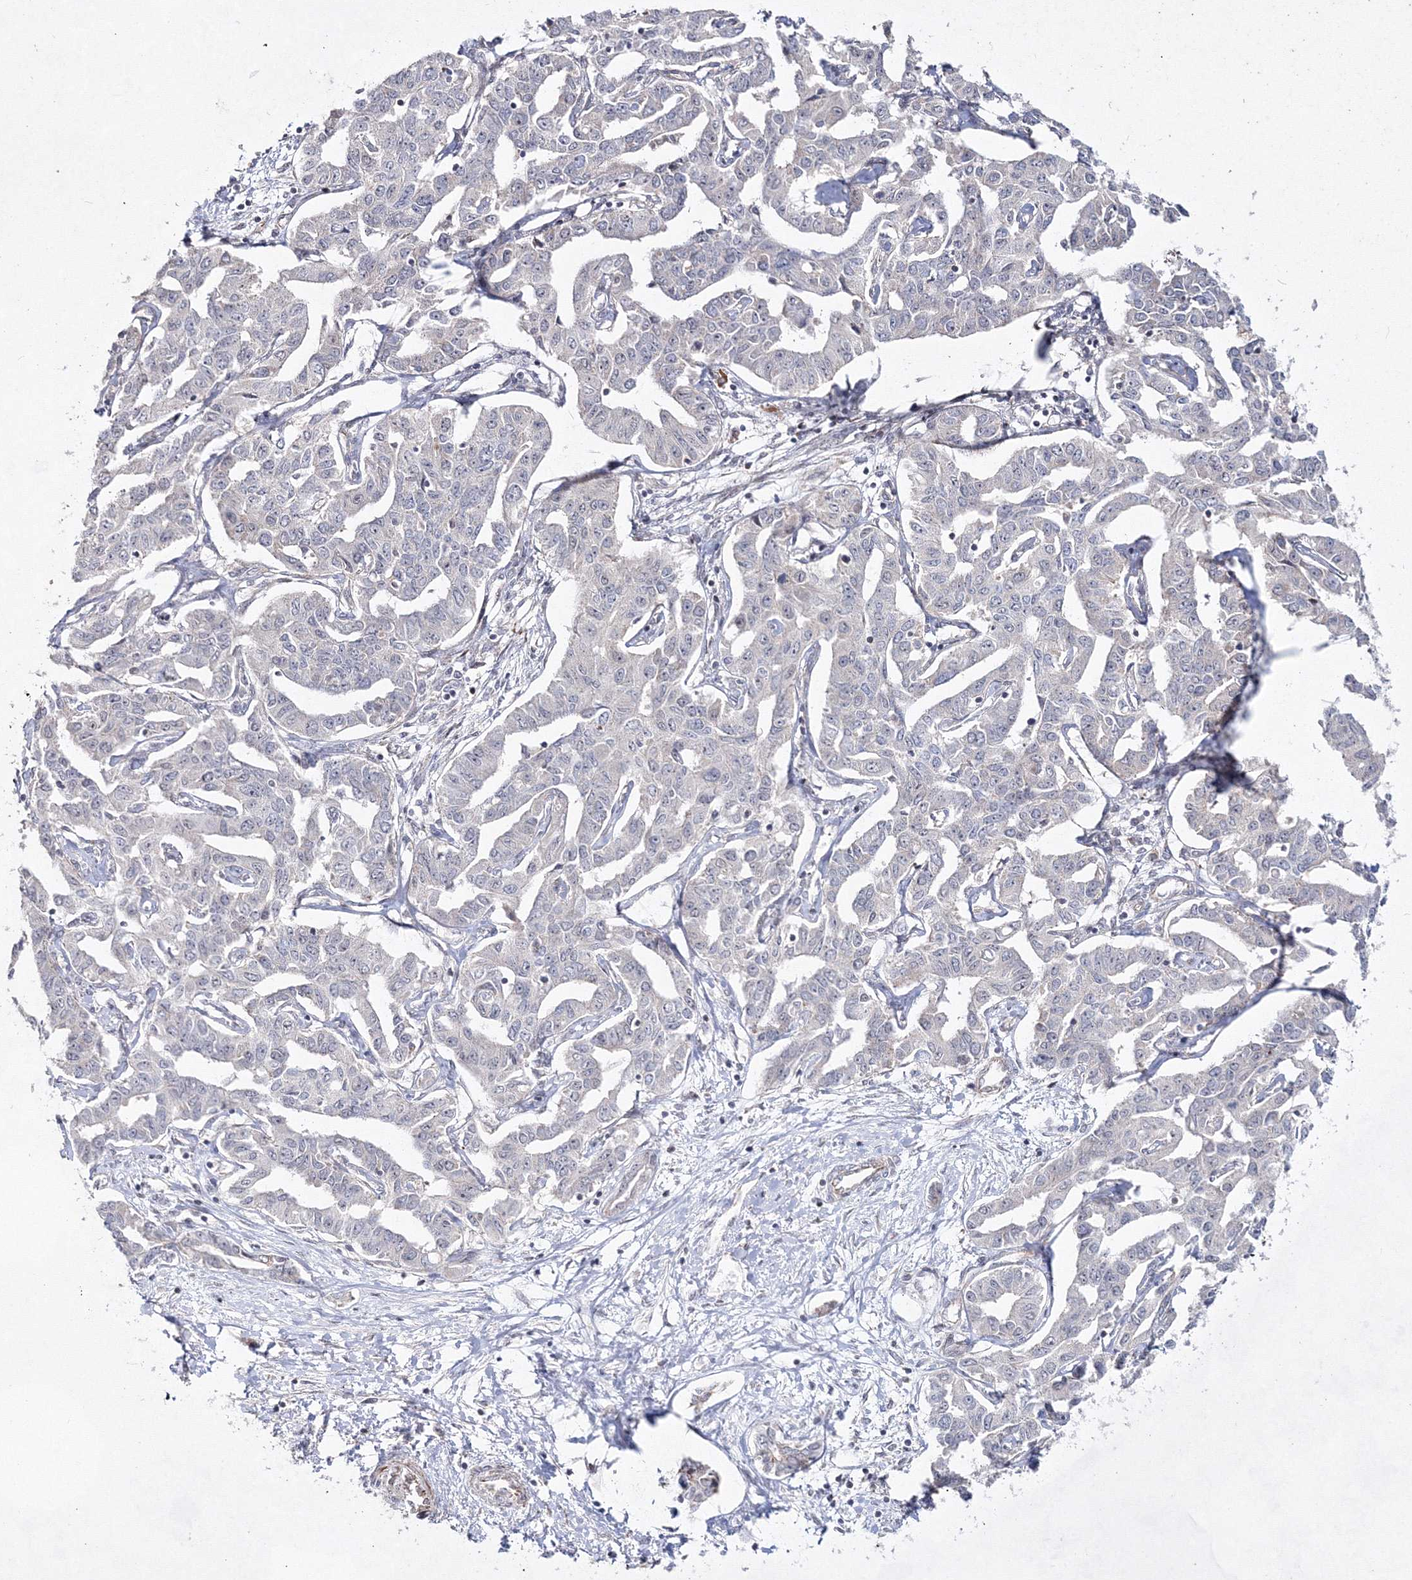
{"staining": {"intensity": "negative", "quantity": "none", "location": "none"}, "tissue": "liver cancer", "cell_type": "Tumor cells", "image_type": "cancer", "snomed": [{"axis": "morphology", "description": "Cholangiocarcinoma"}, {"axis": "topography", "description": "Liver"}], "caption": "Immunohistochemical staining of liver cholangiocarcinoma shows no significant expression in tumor cells.", "gene": "SNIP1", "patient": {"sex": "male", "age": 59}}